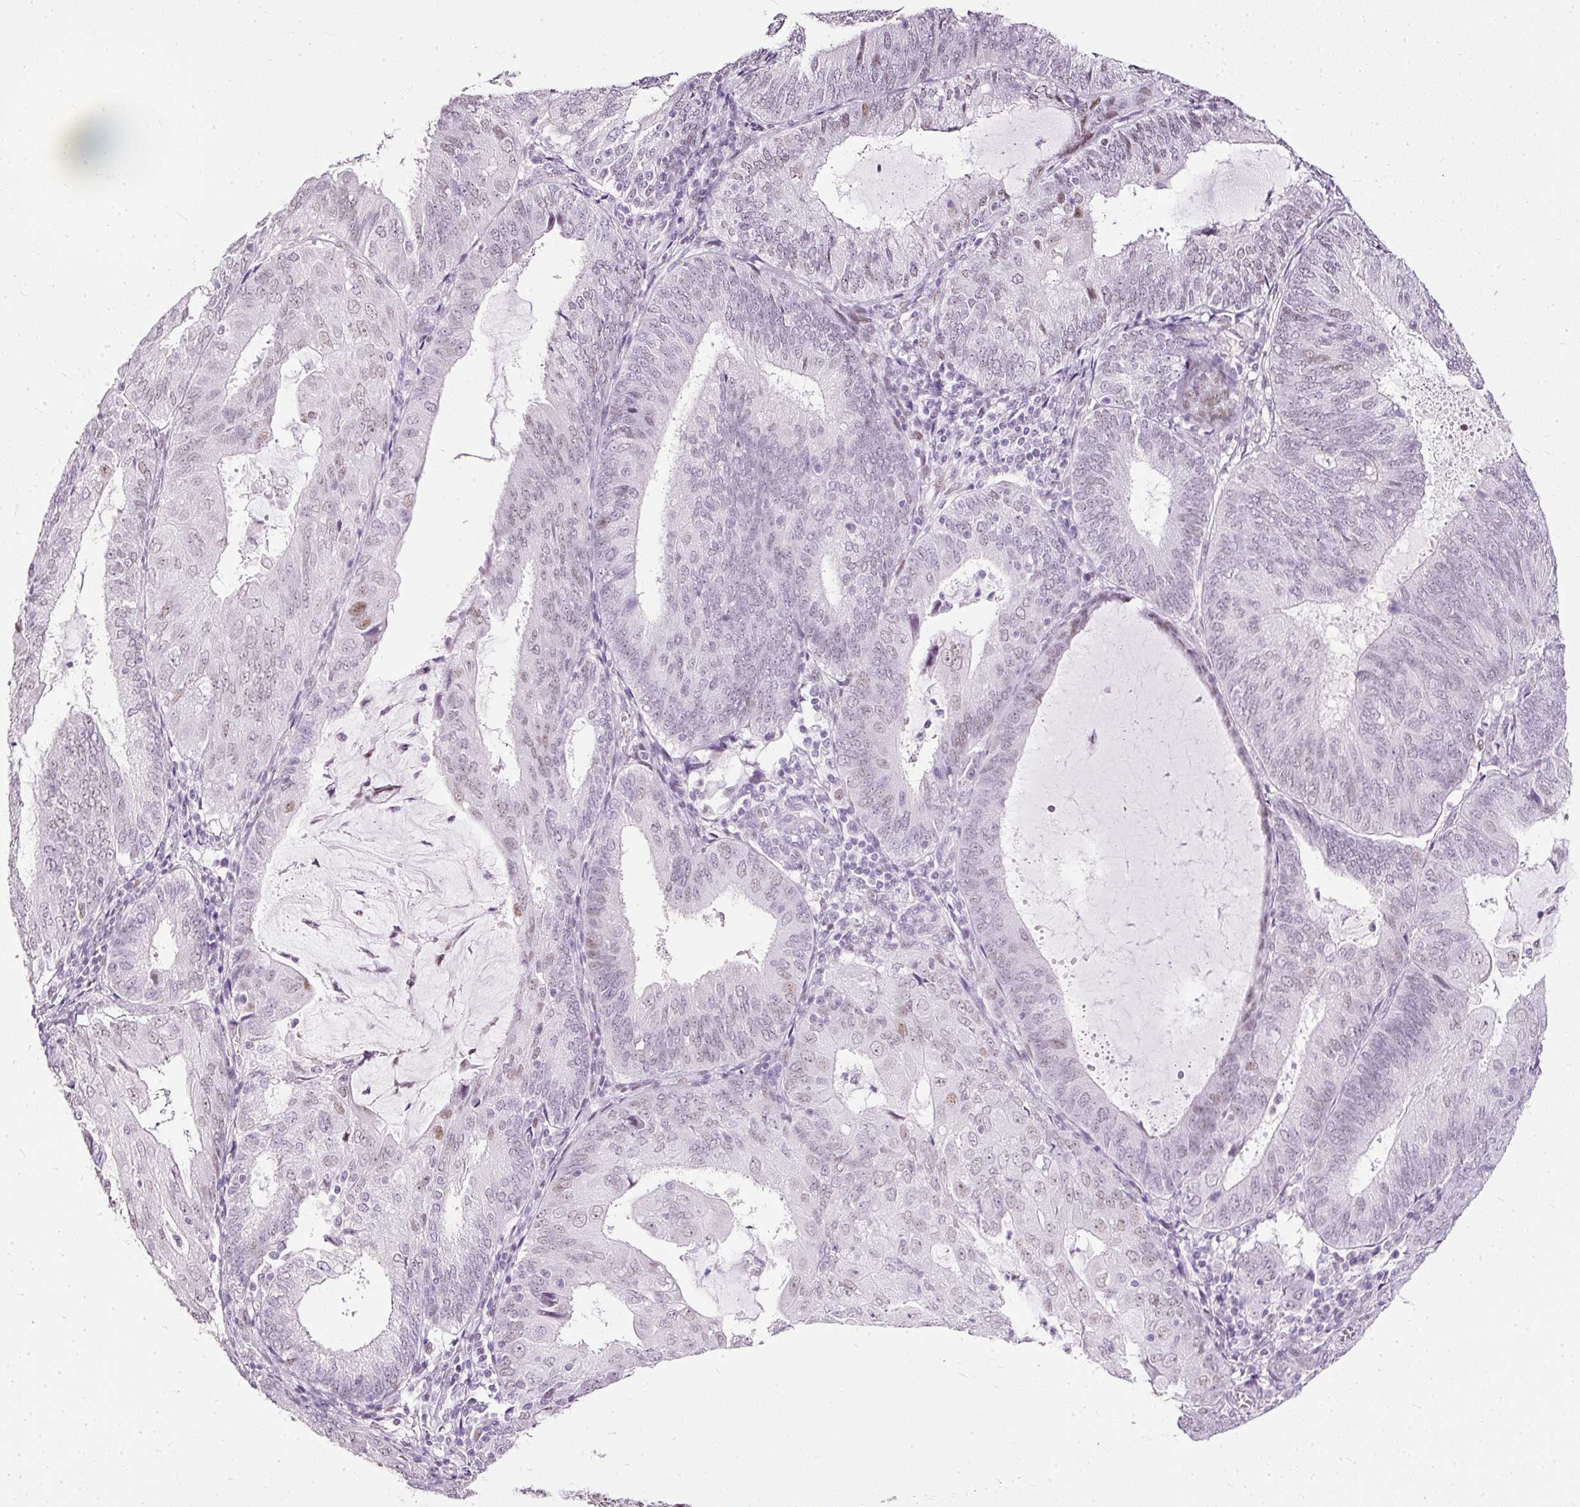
{"staining": {"intensity": "weak", "quantity": "25%-75%", "location": "nuclear"}, "tissue": "endometrial cancer", "cell_type": "Tumor cells", "image_type": "cancer", "snomed": [{"axis": "morphology", "description": "Adenocarcinoma, NOS"}, {"axis": "topography", "description": "Endometrium"}], "caption": "Immunohistochemical staining of human endometrial adenocarcinoma shows low levels of weak nuclear expression in approximately 25%-75% of tumor cells.", "gene": "PDE6B", "patient": {"sex": "female", "age": 81}}